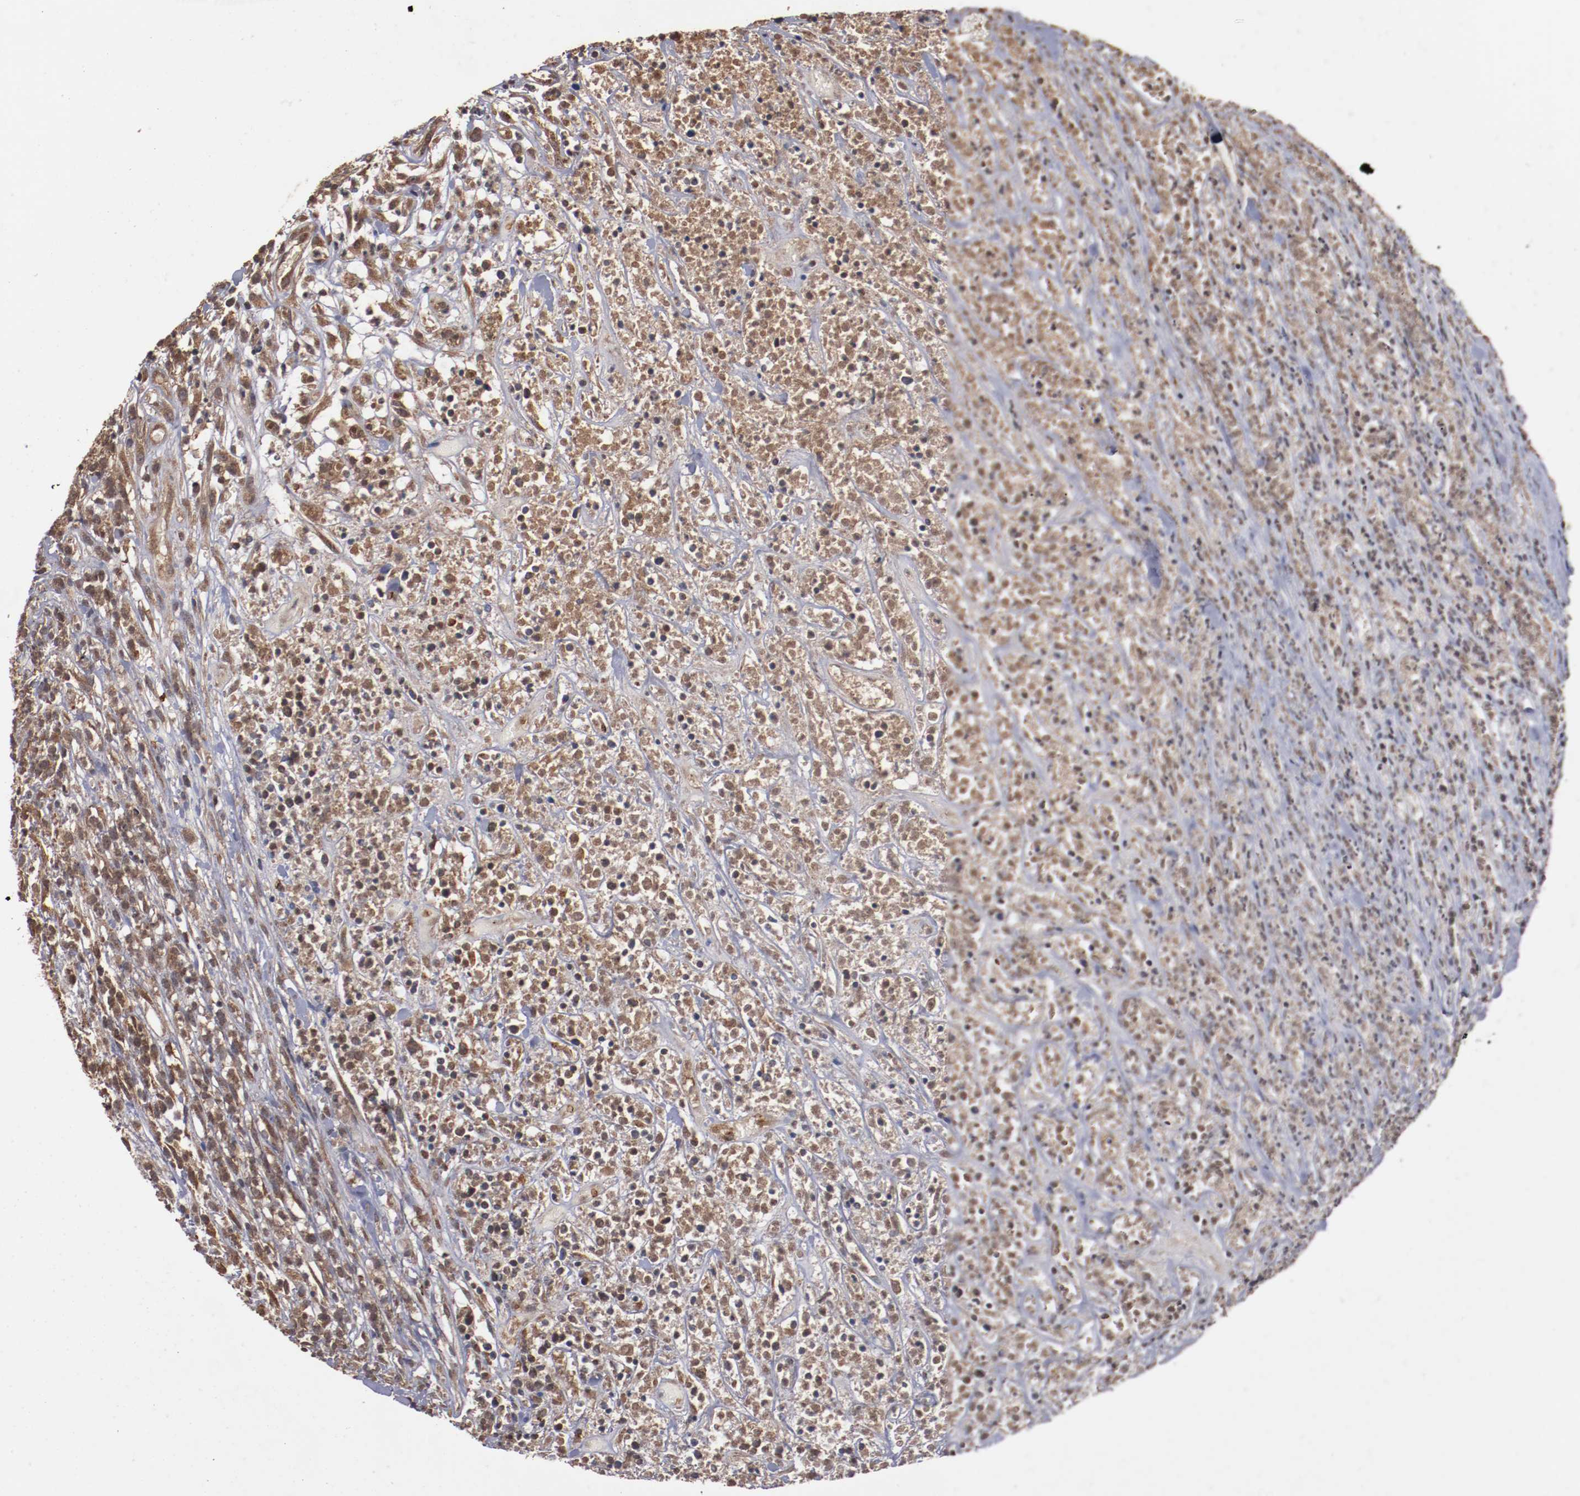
{"staining": {"intensity": "moderate", "quantity": ">75%", "location": "cytoplasmic/membranous"}, "tissue": "lymphoma", "cell_type": "Tumor cells", "image_type": "cancer", "snomed": [{"axis": "morphology", "description": "Malignant lymphoma, non-Hodgkin's type, High grade"}, {"axis": "topography", "description": "Lymph node"}], "caption": "Immunohistochemistry (IHC) of human lymphoma reveals medium levels of moderate cytoplasmic/membranous positivity in about >75% of tumor cells.", "gene": "TENM1", "patient": {"sex": "female", "age": 73}}